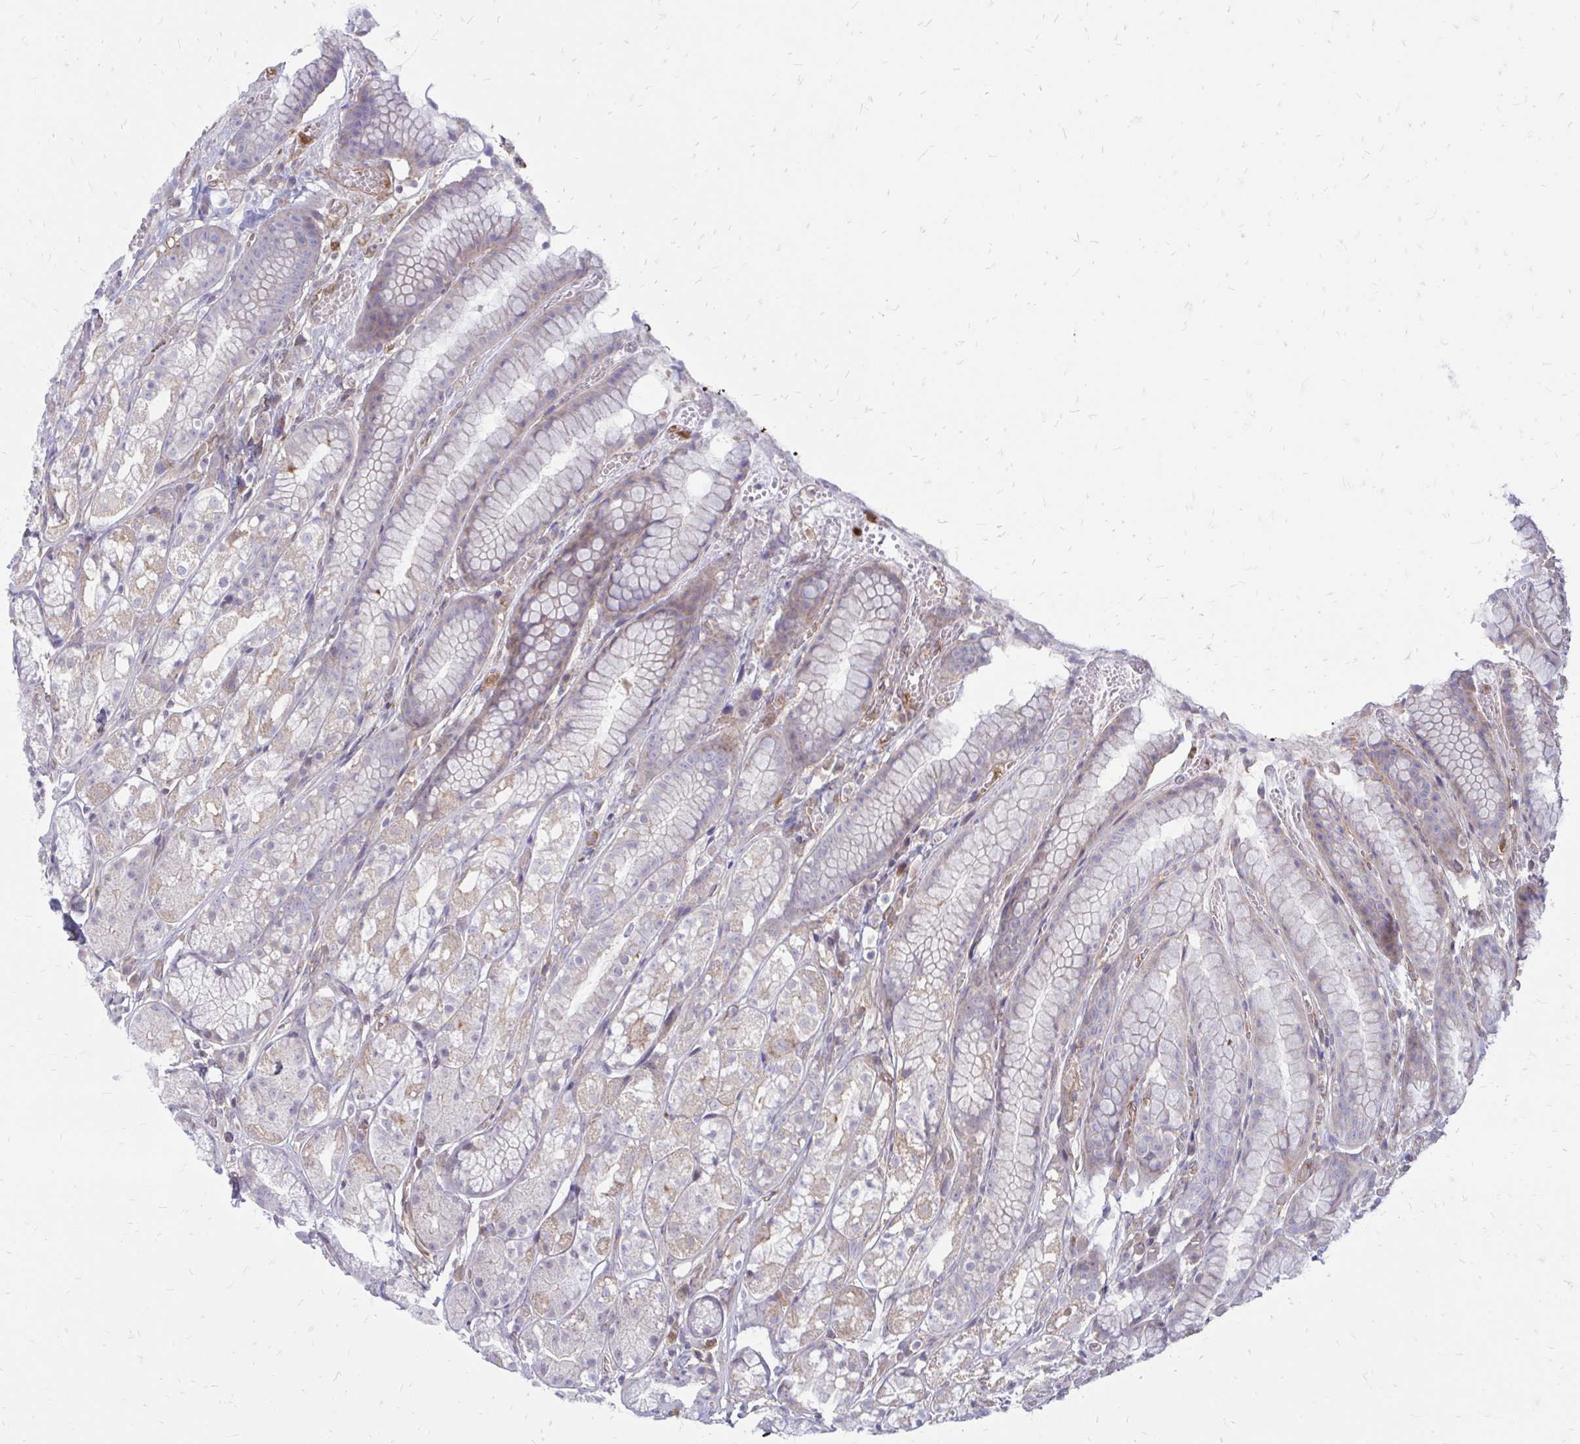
{"staining": {"intensity": "weak", "quantity": "<25%", "location": "cytoplasmic/membranous"}, "tissue": "stomach", "cell_type": "Glandular cells", "image_type": "normal", "snomed": [{"axis": "morphology", "description": "Normal tissue, NOS"}, {"axis": "topography", "description": "Smooth muscle"}, {"axis": "topography", "description": "Stomach"}], "caption": "Glandular cells are negative for brown protein staining in unremarkable stomach. (Stains: DAB (3,3'-diaminobenzidine) IHC with hematoxylin counter stain, Microscopy: brightfield microscopy at high magnification).", "gene": "ASAP1", "patient": {"sex": "male", "age": 70}}